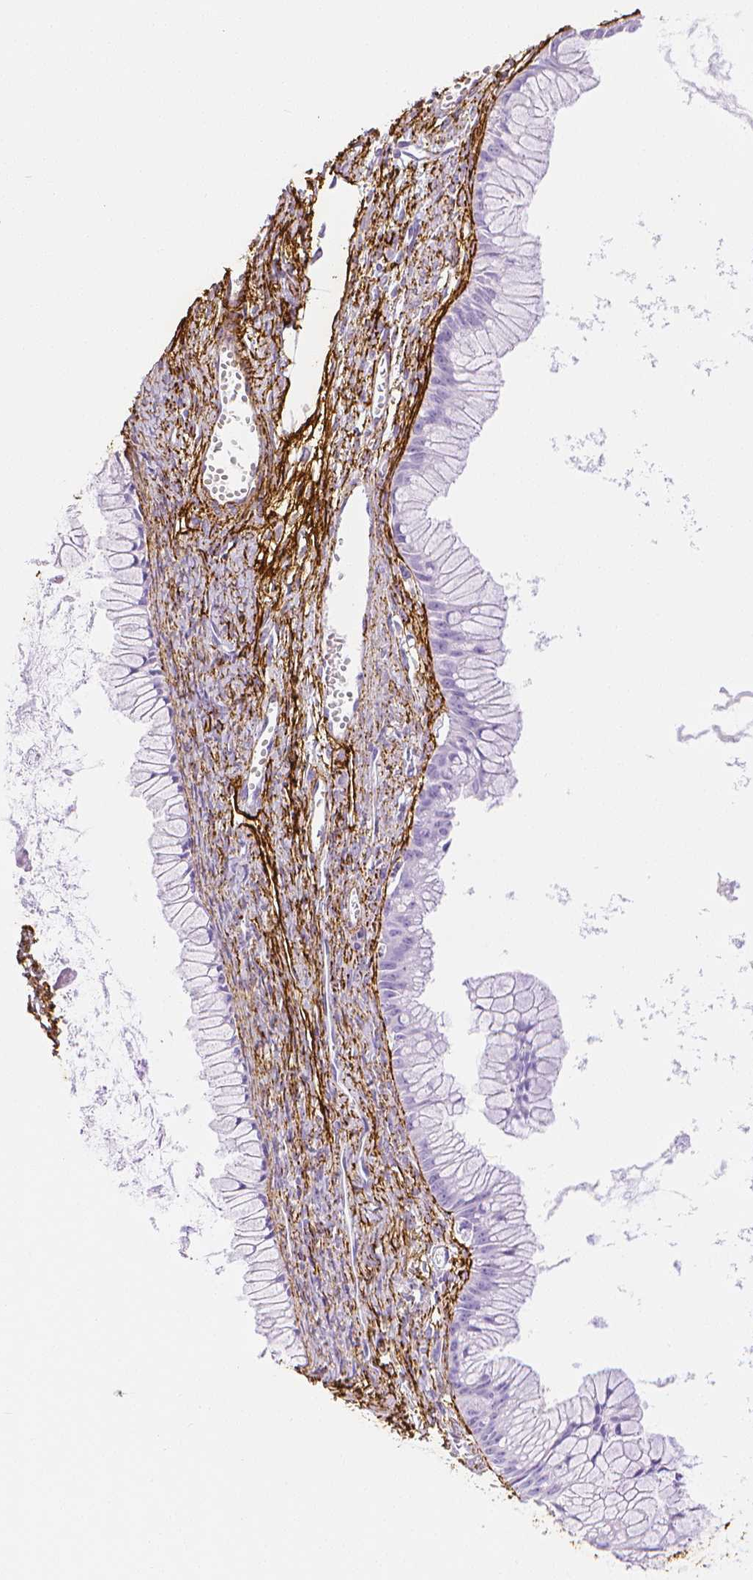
{"staining": {"intensity": "negative", "quantity": "none", "location": "none"}, "tissue": "ovarian cancer", "cell_type": "Tumor cells", "image_type": "cancer", "snomed": [{"axis": "morphology", "description": "Cystadenocarcinoma, mucinous, NOS"}, {"axis": "topography", "description": "Ovary"}], "caption": "Immunohistochemistry of mucinous cystadenocarcinoma (ovarian) demonstrates no expression in tumor cells. Brightfield microscopy of immunohistochemistry (IHC) stained with DAB (3,3'-diaminobenzidine) (brown) and hematoxylin (blue), captured at high magnification.", "gene": "FBN1", "patient": {"sex": "female", "age": 41}}